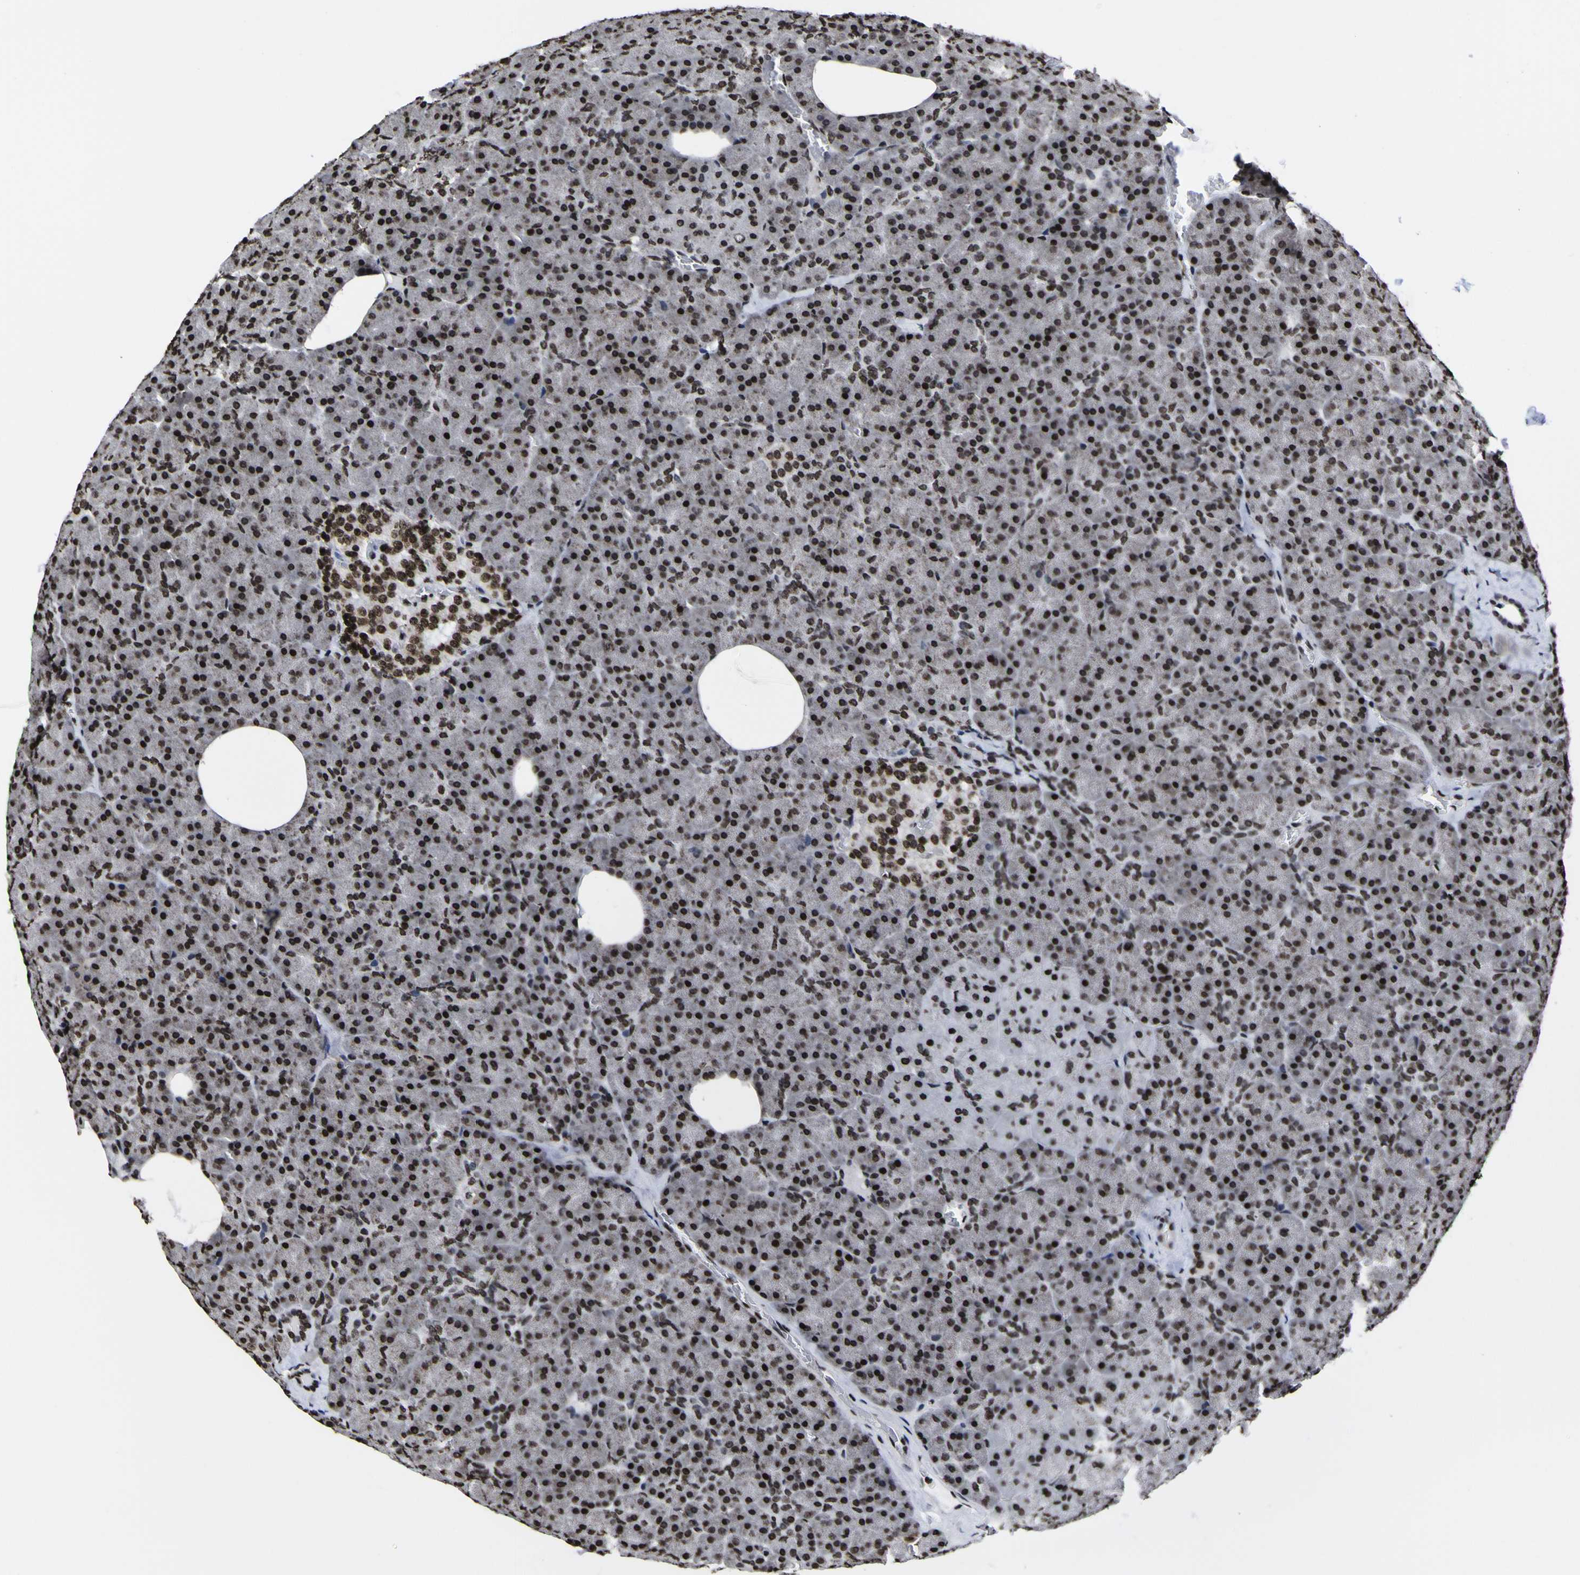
{"staining": {"intensity": "strong", "quantity": ">75%", "location": "nuclear"}, "tissue": "pancreas", "cell_type": "Exocrine glandular cells", "image_type": "normal", "snomed": [{"axis": "morphology", "description": "Normal tissue, NOS"}, {"axis": "topography", "description": "Pancreas"}], "caption": "IHC image of benign human pancreas stained for a protein (brown), which exhibits high levels of strong nuclear positivity in approximately >75% of exocrine glandular cells.", "gene": "PIAS1", "patient": {"sex": "female", "age": 35}}